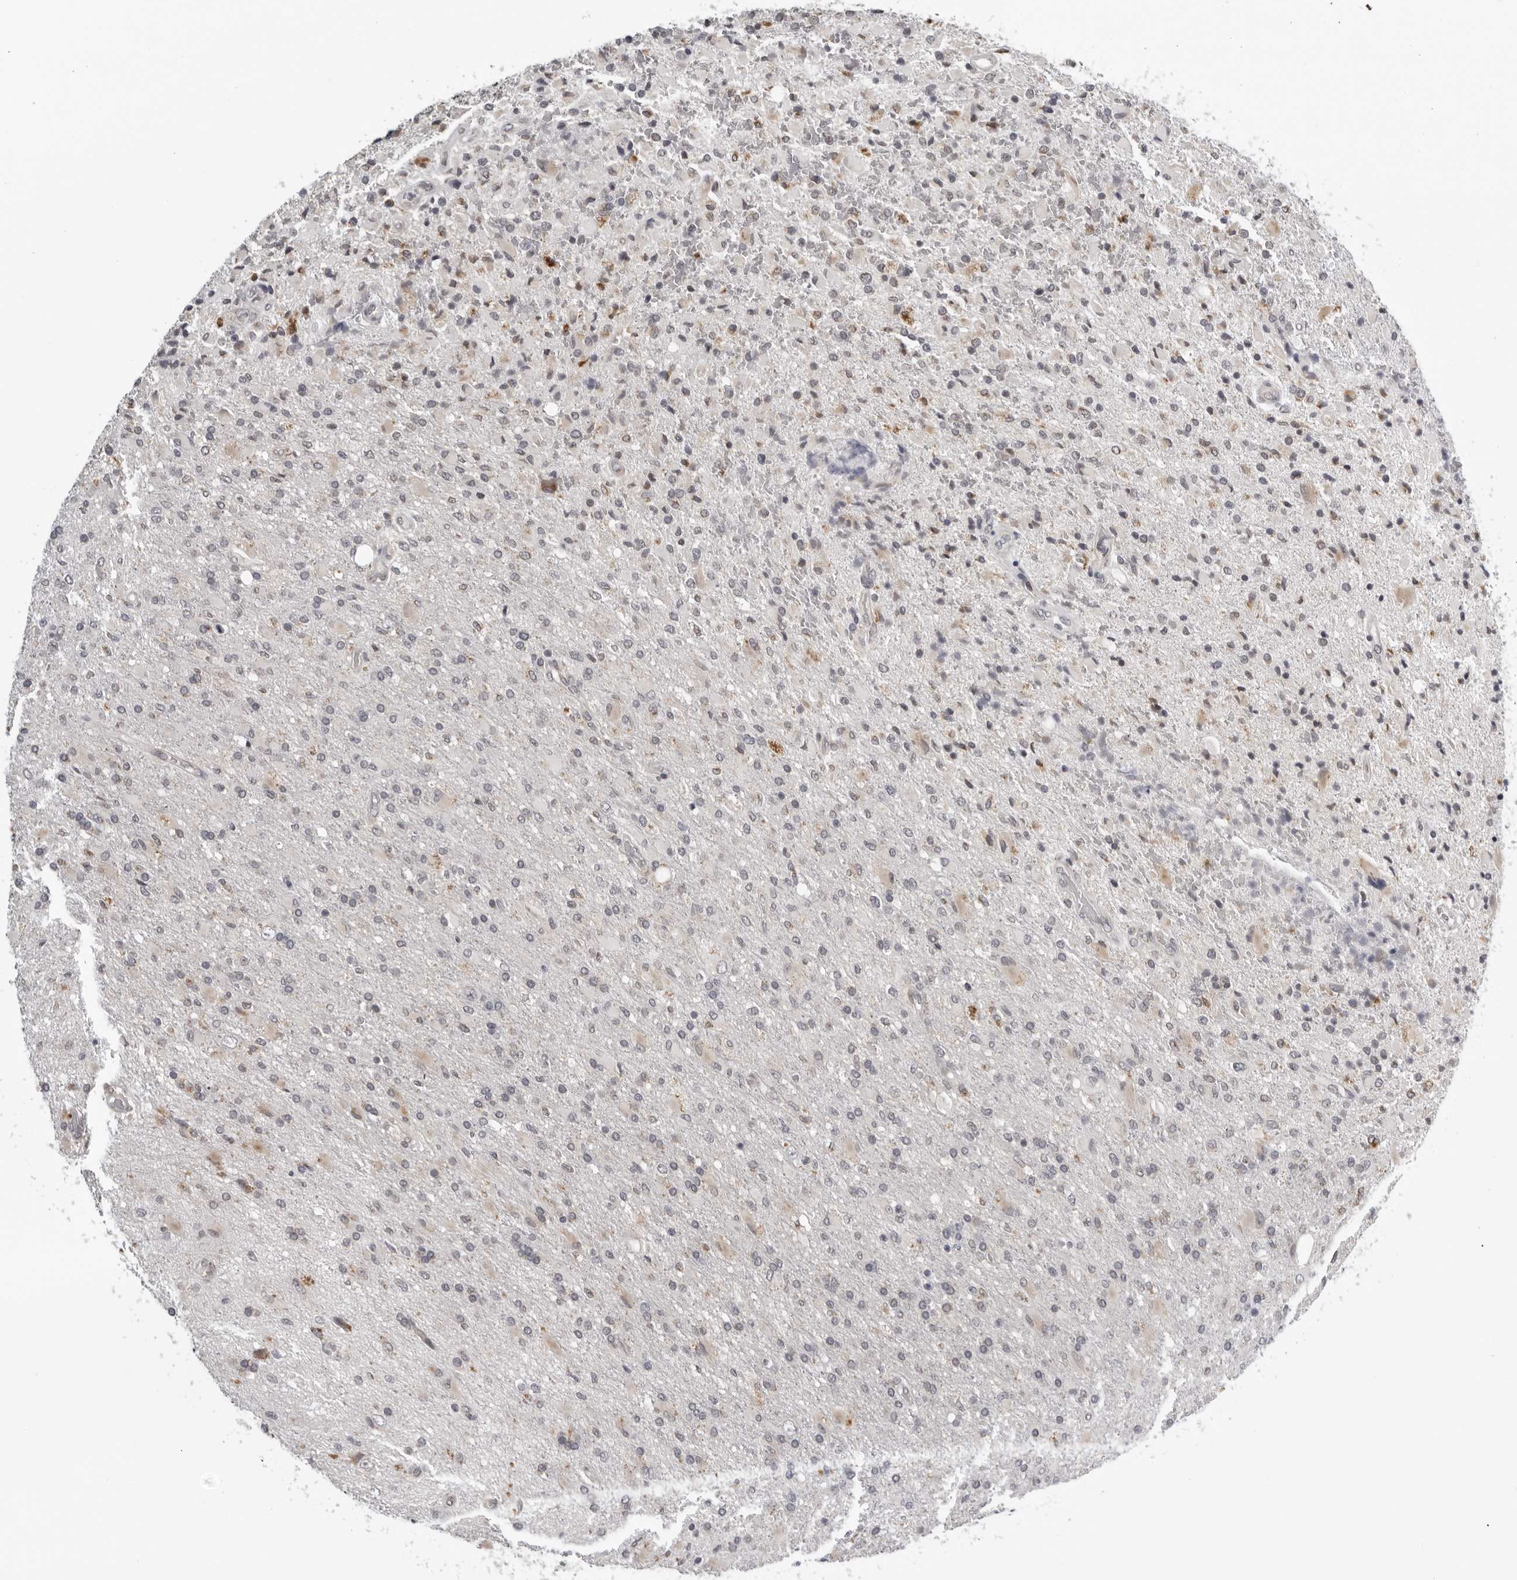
{"staining": {"intensity": "negative", "quantity": "none", "location": "none"}, "tissue": "glioma", "cell_type": "Tumor cells", "image_type": "cancer", "snomed": [{"axis": "morphology", "description": "Glioma, malignant, High grade"}, {"axis": "topography", "description": "Brain"}], "caption": "Immunohistochemistry of glioma displays no staining in tumor cells.", "gene": "CPT2", "patient": {"sex": "male", "age": 71}}